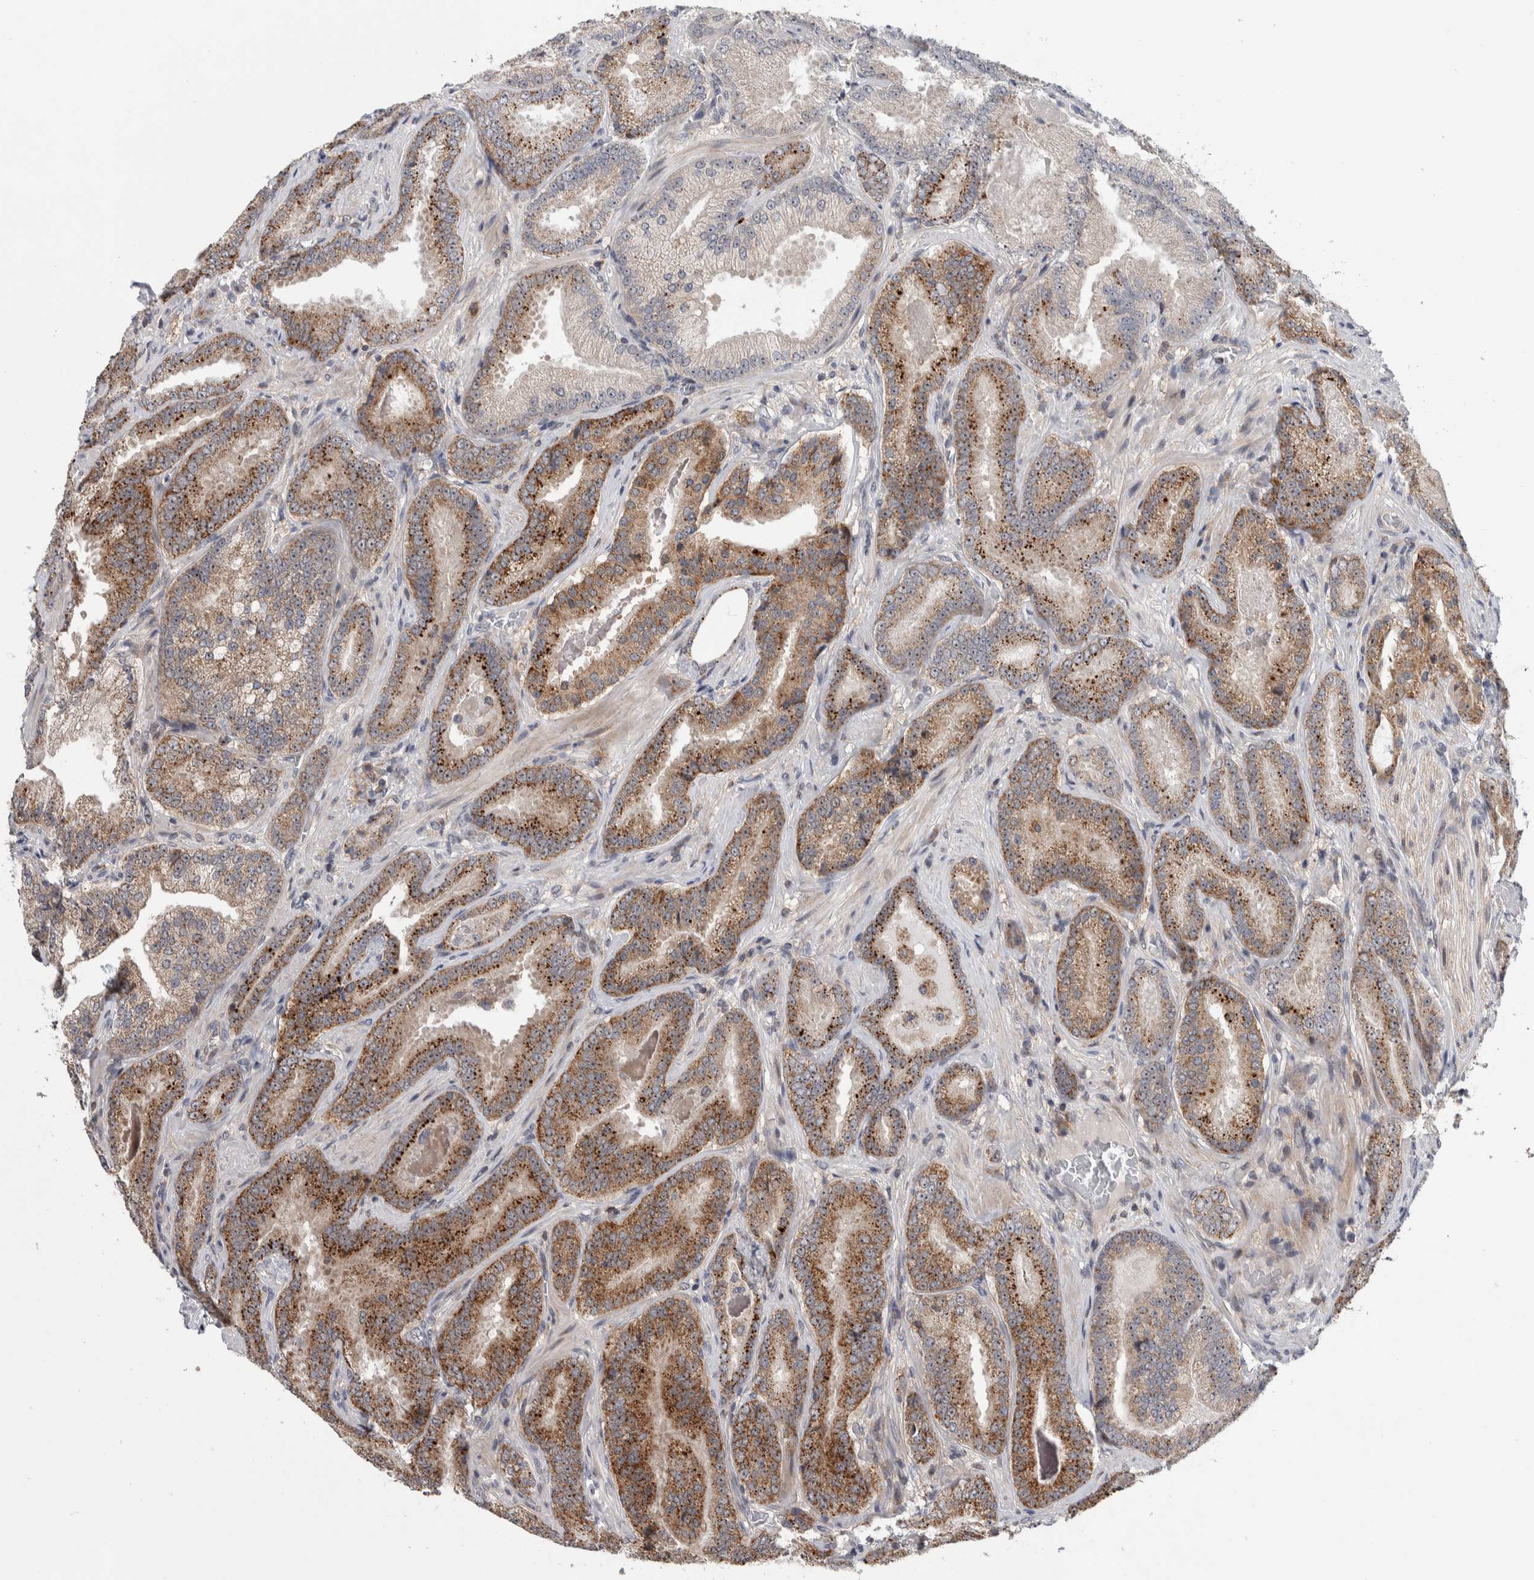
{"staining": {"intensity": "moderate", "quantity": "25%-75%", "location": "cytoplasmic/membranous"}, "tissue": "prostate cancer", "cell_type": "Tumor cells", "image_type": "cancer", "snomed": [{"axis": "morphology", "description": "Adenocarcinoma, Low grade"}, {"axis": "topography", "description": "Prostate"}], "caption": "Human prostate cancer (adenocarcinoma (low-grade)) stained with a protein marker displays moderate staining in tumor cells.", "gene": "PRRG4", "patient": {"sex": "male", "age": 51}}